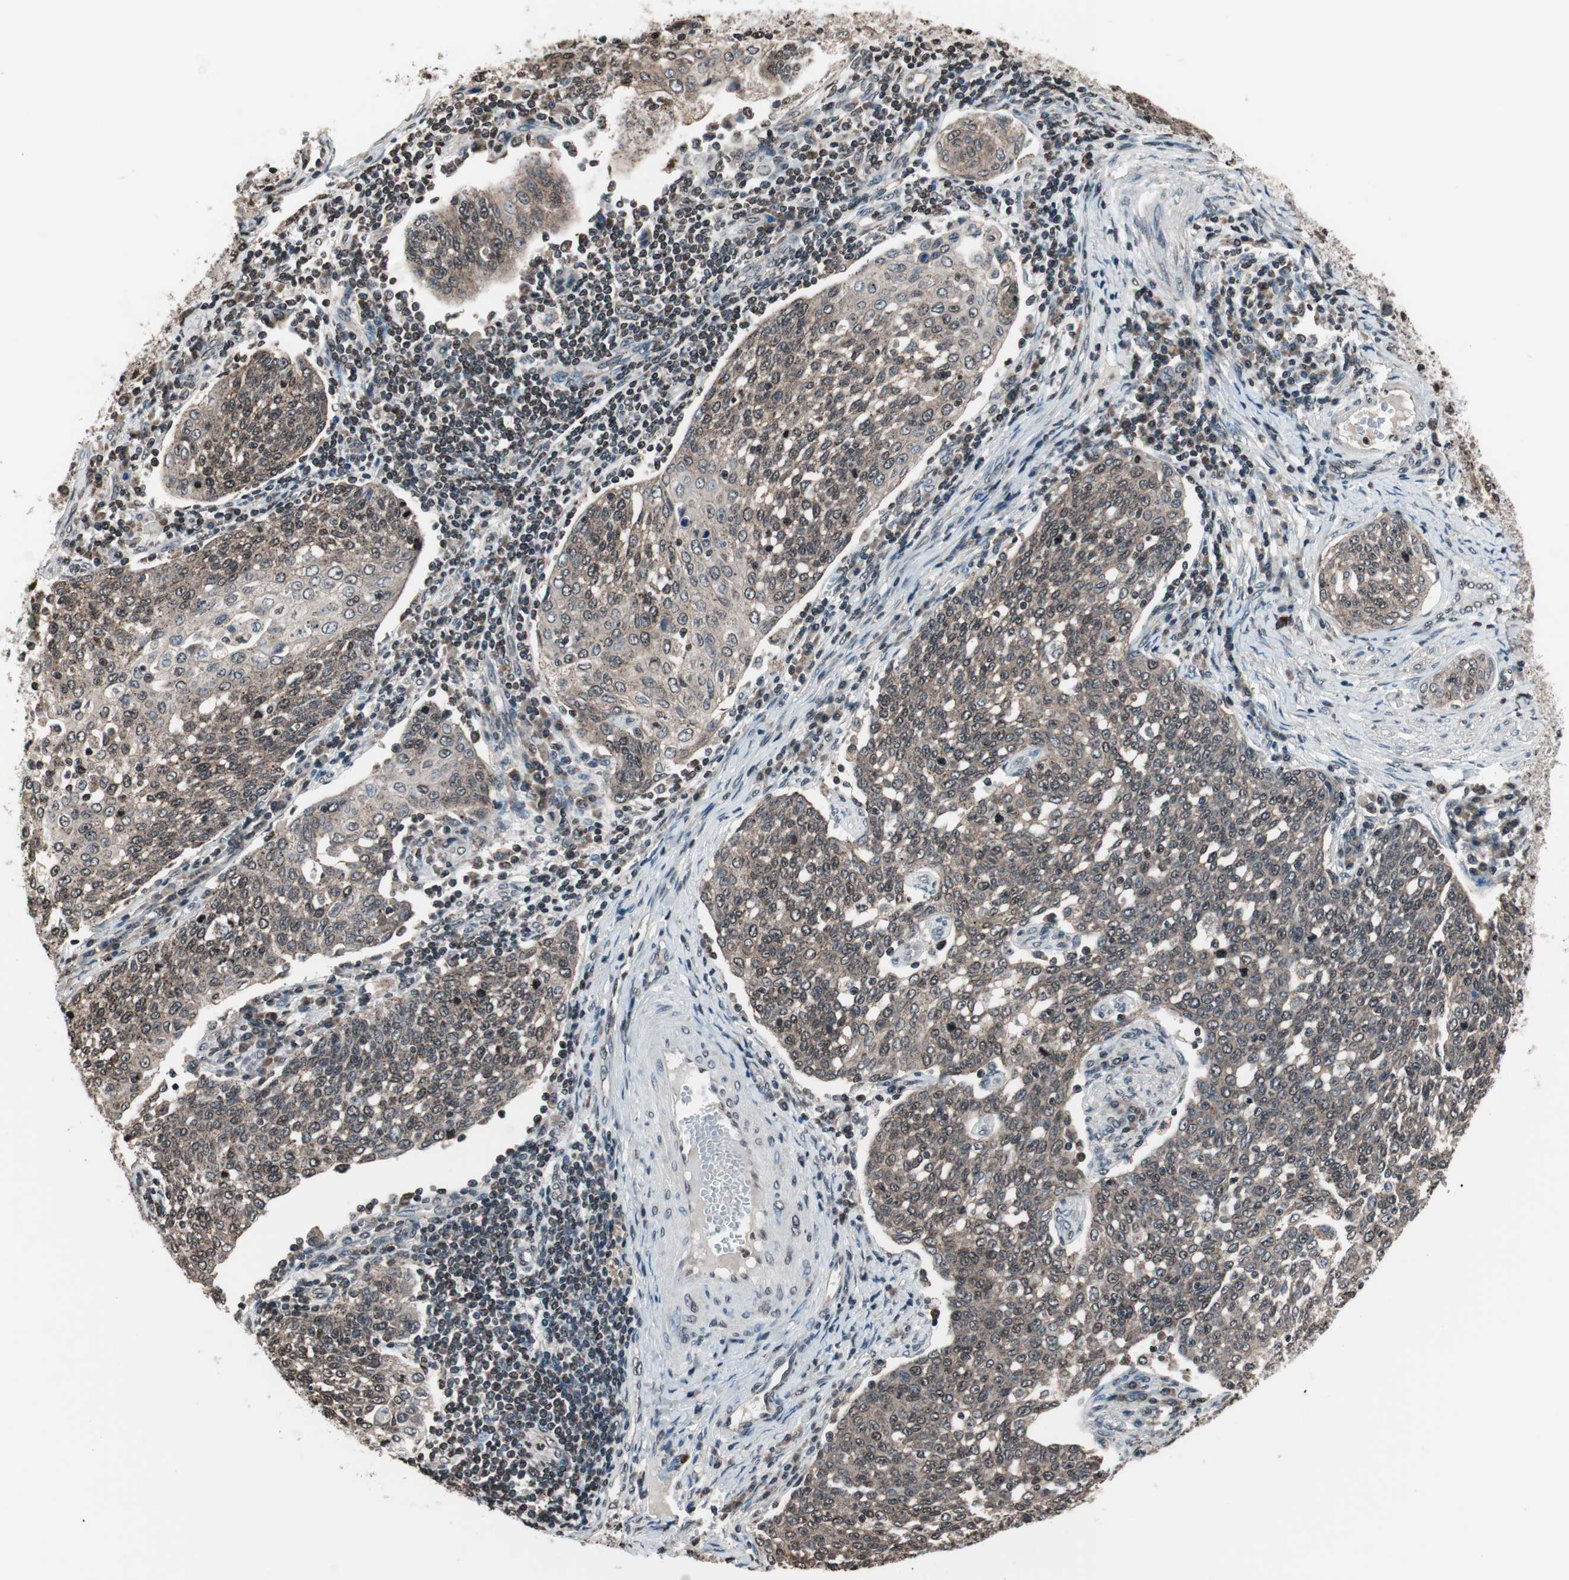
{"staining": {"intensity": "weak", "quantity": ">75%", "location": "nuclear"}, "tissue": "cervical cancer", "cell_type": "Tumor cells", "image_type": "cancer", "snomed": [{"axis": "morphology", "description": "Squamous cell carcinoma, NOS"}, {"axis": "topography", "description": "Cervix"}], "caption": "Protein staining reveals weak nuclear positivity in about >75% of tumor cells in squamous cell carcinoma (cervical). Immunohistochemistry stains the protein of interest in brown and the nuclei are stained blue.", "gene": "RFC1", "patient": {"sex": "female", "age": 34}}